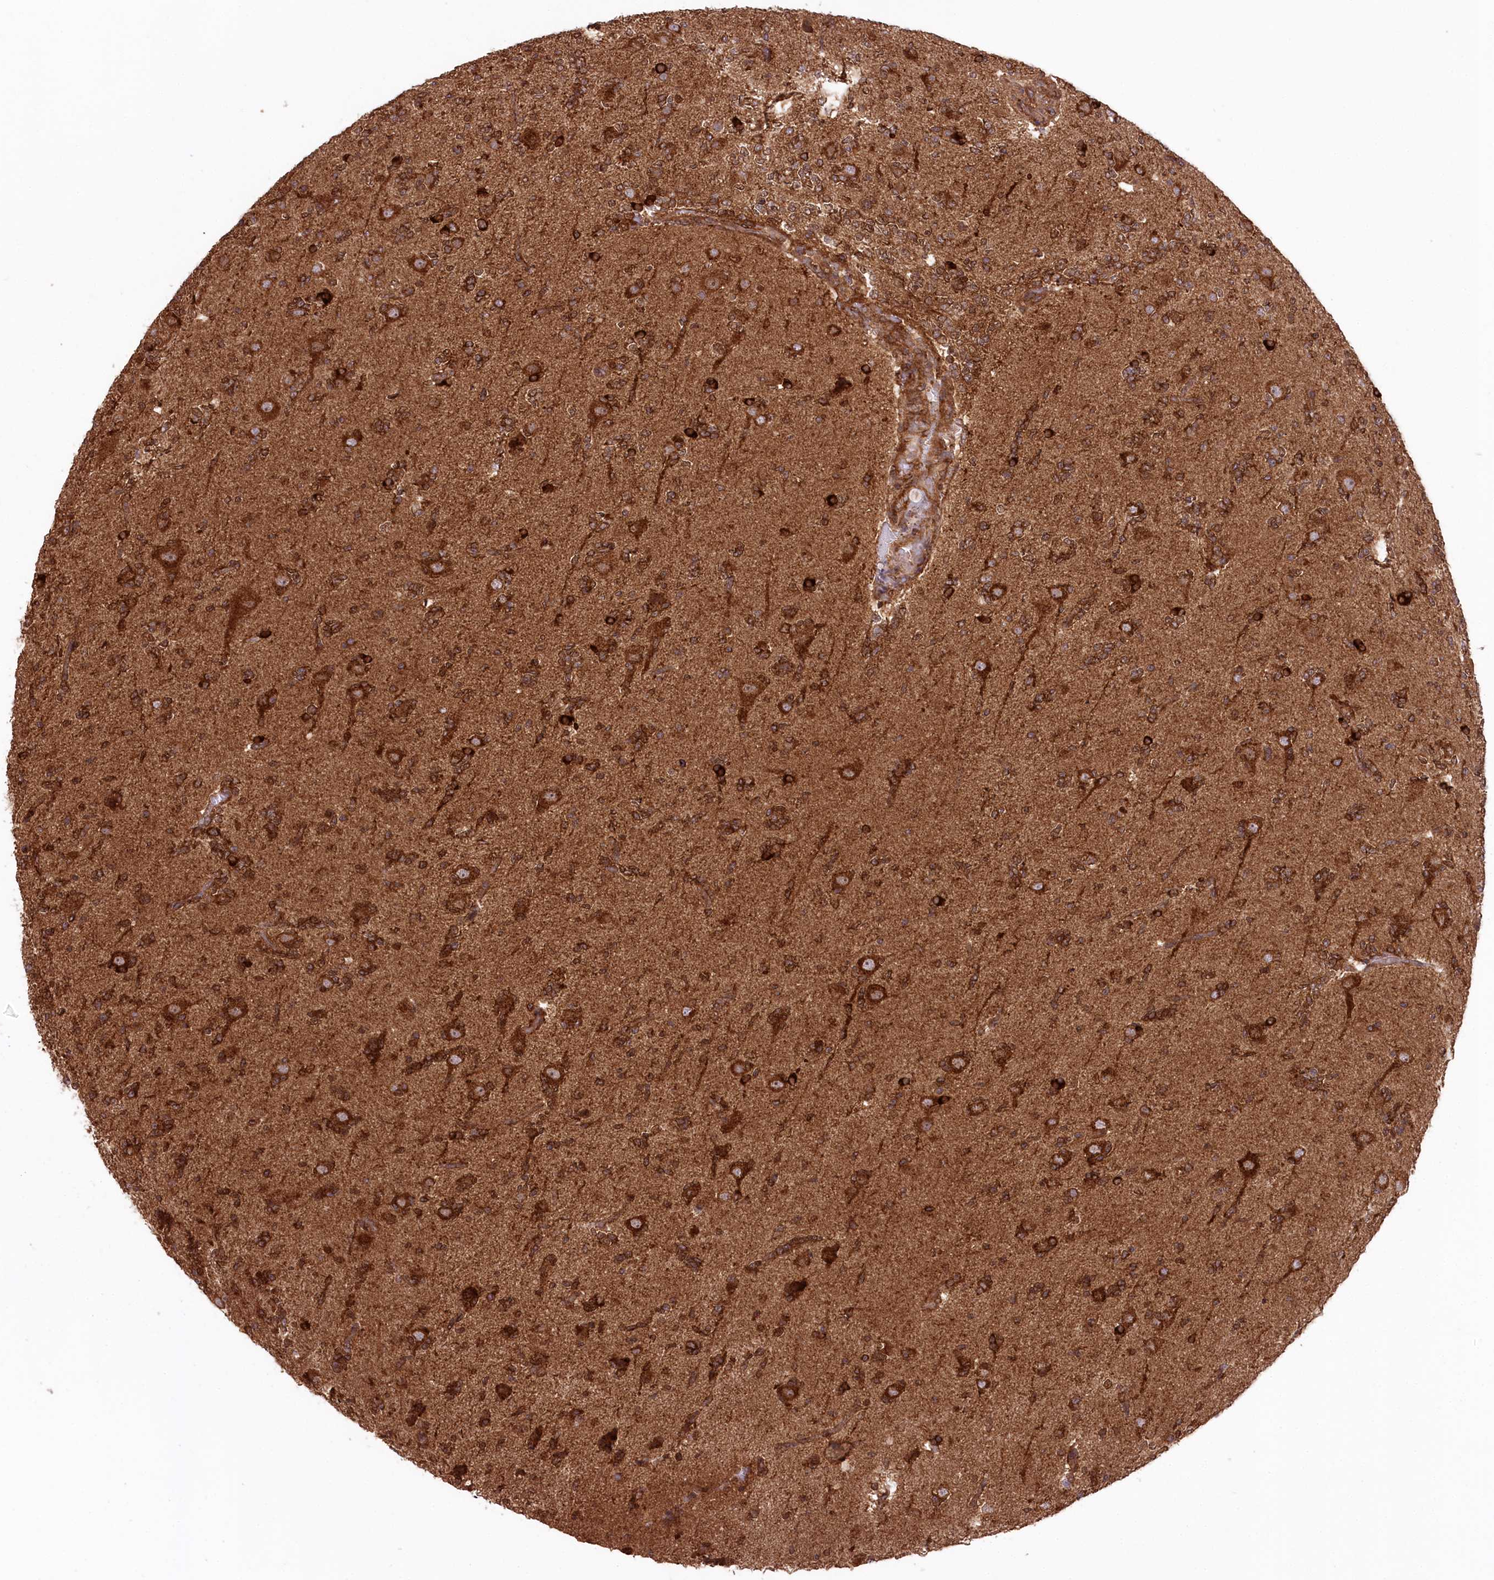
{"staining": {"intensity": "strong", "quantity": ">75%", "location": "cytoplasmic/membranous"}, "tissue": "glioma", "cell_type": "Tumor cells", "image_type": "cancer", "snomed": [{"axis": "morphology", "description": "Glioma, malignant, High grade"}, {"axis": "topography", "description": "Brain"}], "caption": "Immunohistochemistry of human malignant high-grade glioma displays high levels of strong cytoplasmic/membranous positivity in approximately >75% of tumor cells. The protein of interest is shown in brown color, while the nuclei are stained blue.", "gene": "CCDC91", "patient": {"sex": "female", "age": 62}}